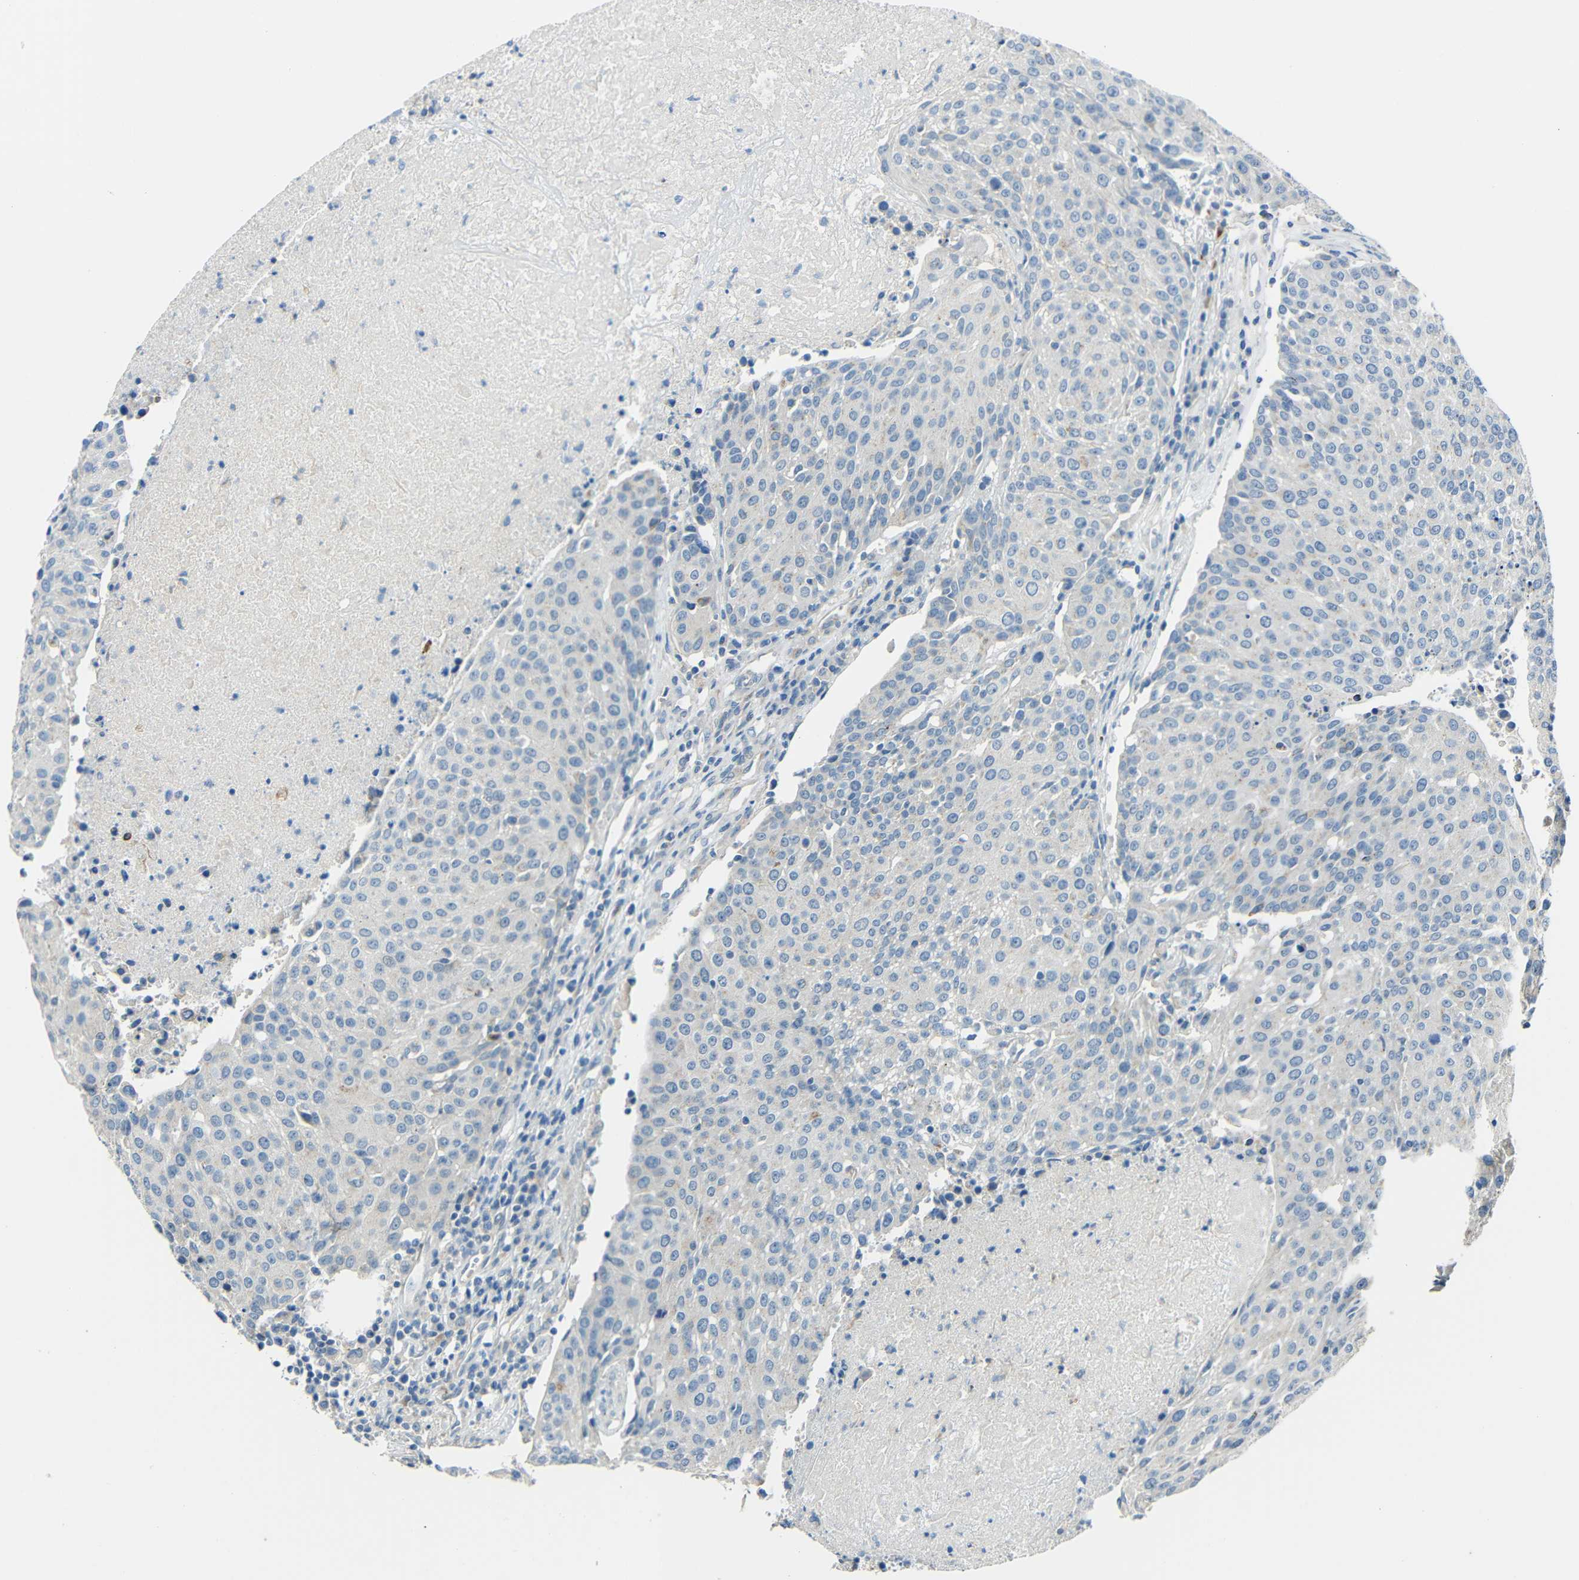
{"staining": {"intensity": "weak", "quantity": "25%-75%", "location": "cytoplasmic/membranous"}, "tissue": "urothelial cancer", "cell_type": "Tumor cells", "image_type": "cancer", "snomed": [{"axis": "morphology", "description": "Urothelial carcinoma, High grade"}, {"axis": "topography", "description": "Urinary bladder"}], "caption": "A low amount of weak cytoplasmic/membranous positivity is identified in approximately 25%-75% of tumor cells in high-grade urothelial carcinoma tissue.", "gene": "DCLK1", "patient": {"sex": "female", "age": 85}}